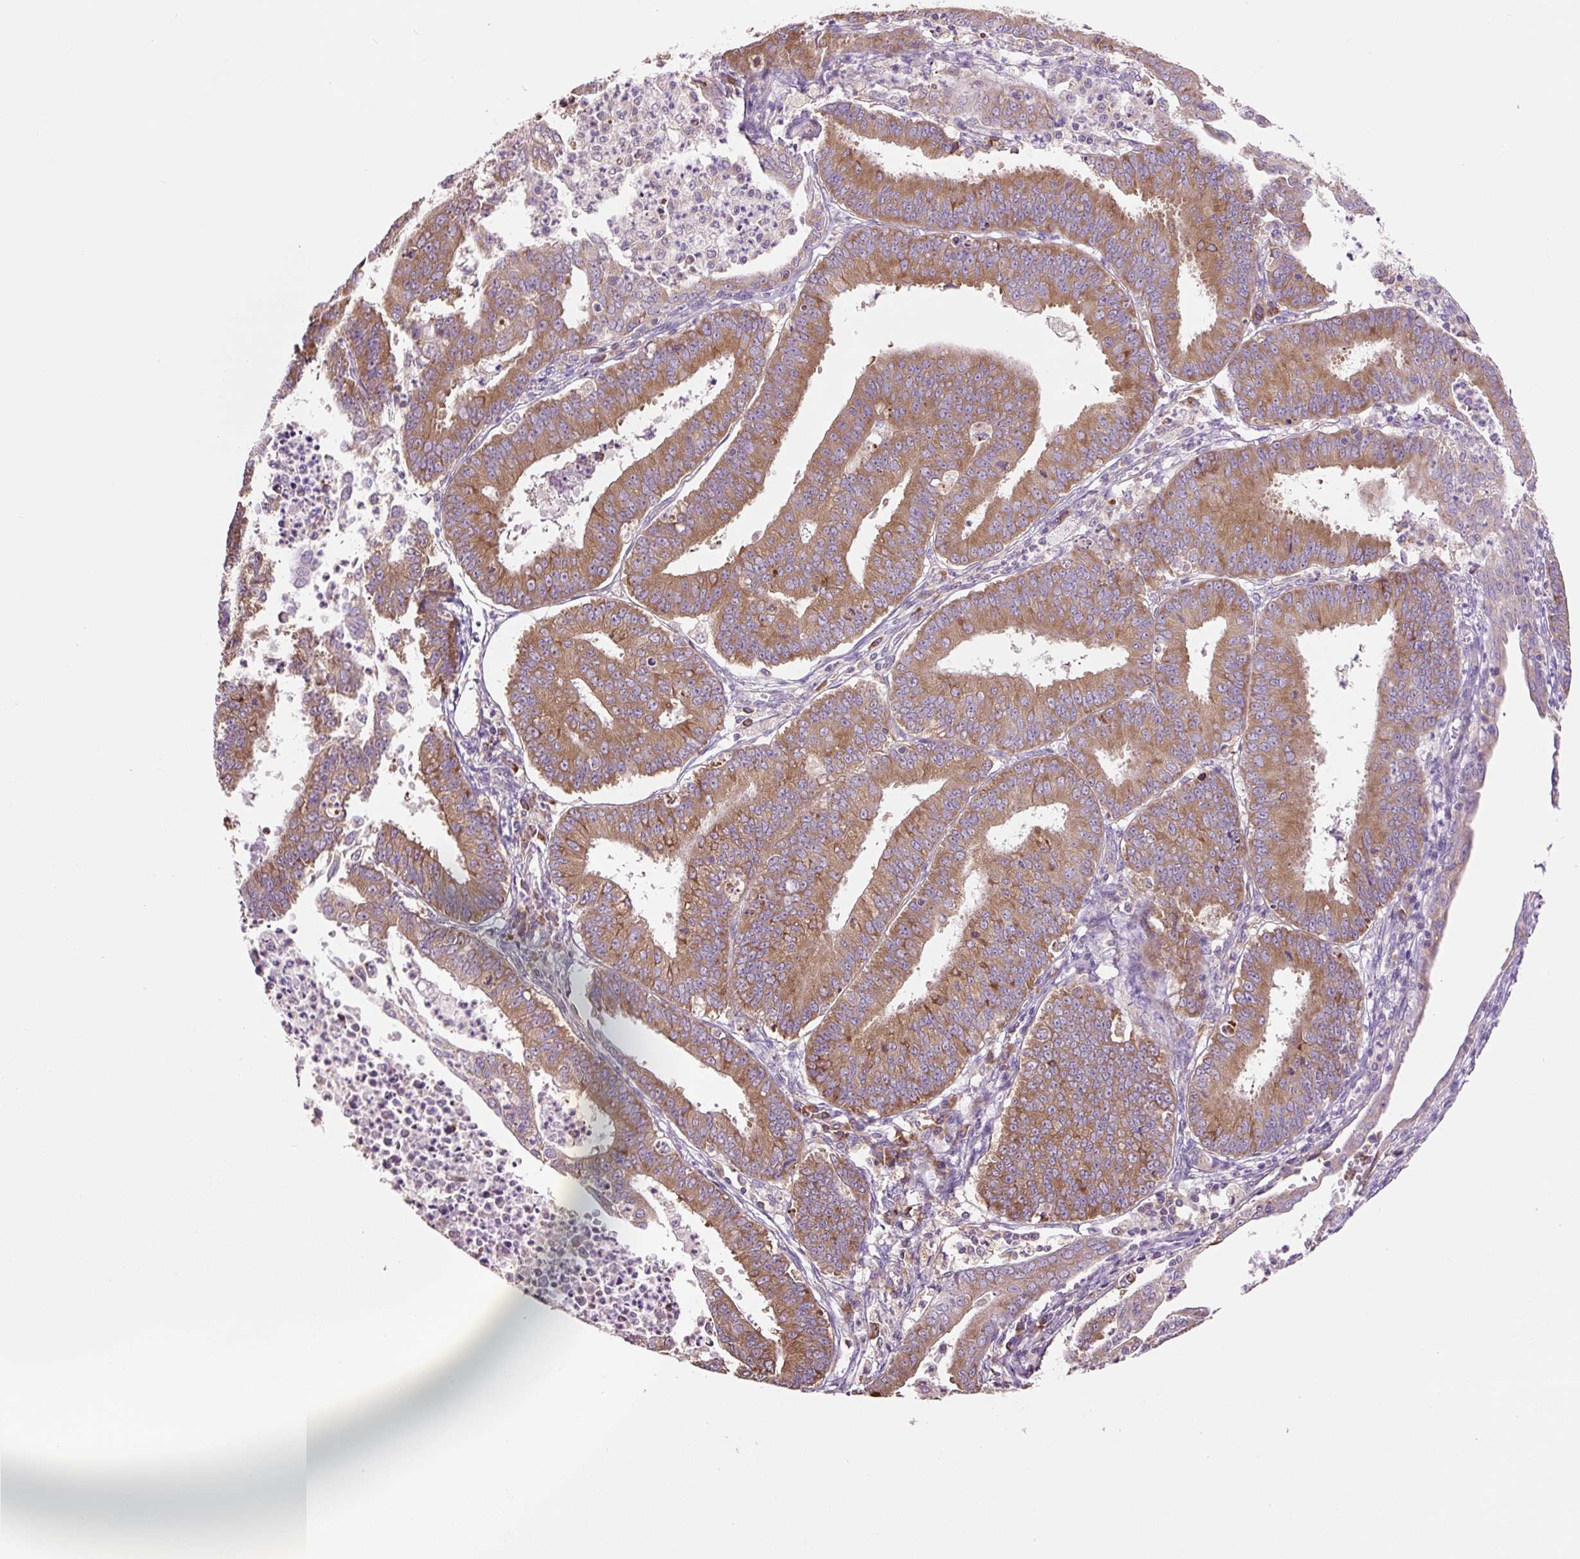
{"staining": {"intensity": "moderate", "quantity": ">75%", "location": "cytoplasmic/membranous"}, "tissue": "endometrial cancer", "cell_type": "Tumor cells", "image_type": "cancer", "snomed": [{"axis": "morphology", "description": "Adenocarcinoma, NOS"}, {"axis": "topography", "description": "Endometrium"}], "caption": "Endometrial cancer stained with a brown dye displays moderate cytoplasmic/membranous positive staining in about >75% of tumor cells.", "gene": "RPS23", "patient": {"sex": "female", "age": 73}}